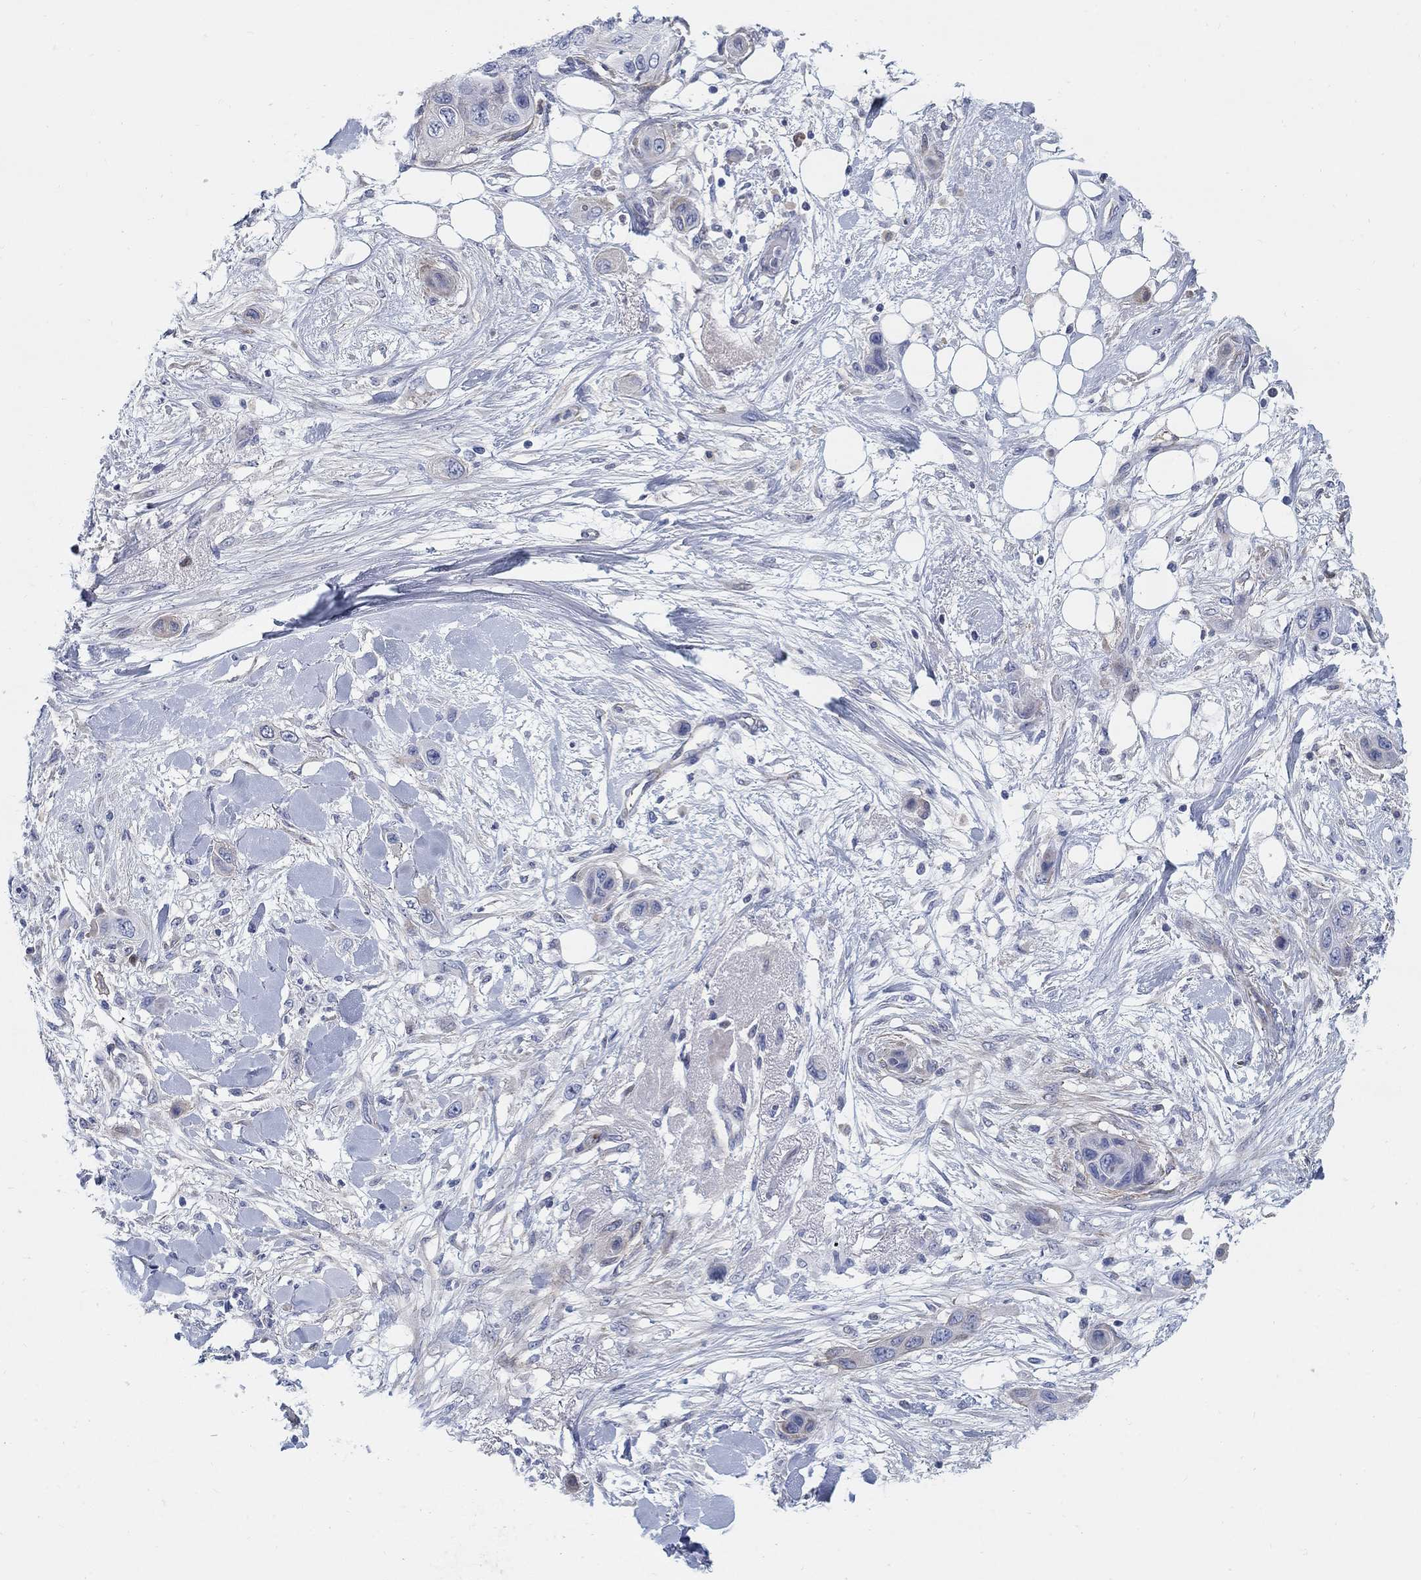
{"staining": {"intensity": "negative", "quantity": "none", "location": "none"}, "tissue": "skin cancer", "cell_type": "Tumor cells", "image_type": "cancer", "snomed": [{"axis": "morphology", "description": "Squamous cell carcinoma, NOS"}, {"axis": "topography", "description": "Skin"}], "caption": "Micrograph shows no protein staining in tumor cells of skin cancer tissue.", "gene": "HEATR4", "patient": {"sex": "male", "age": 79}}